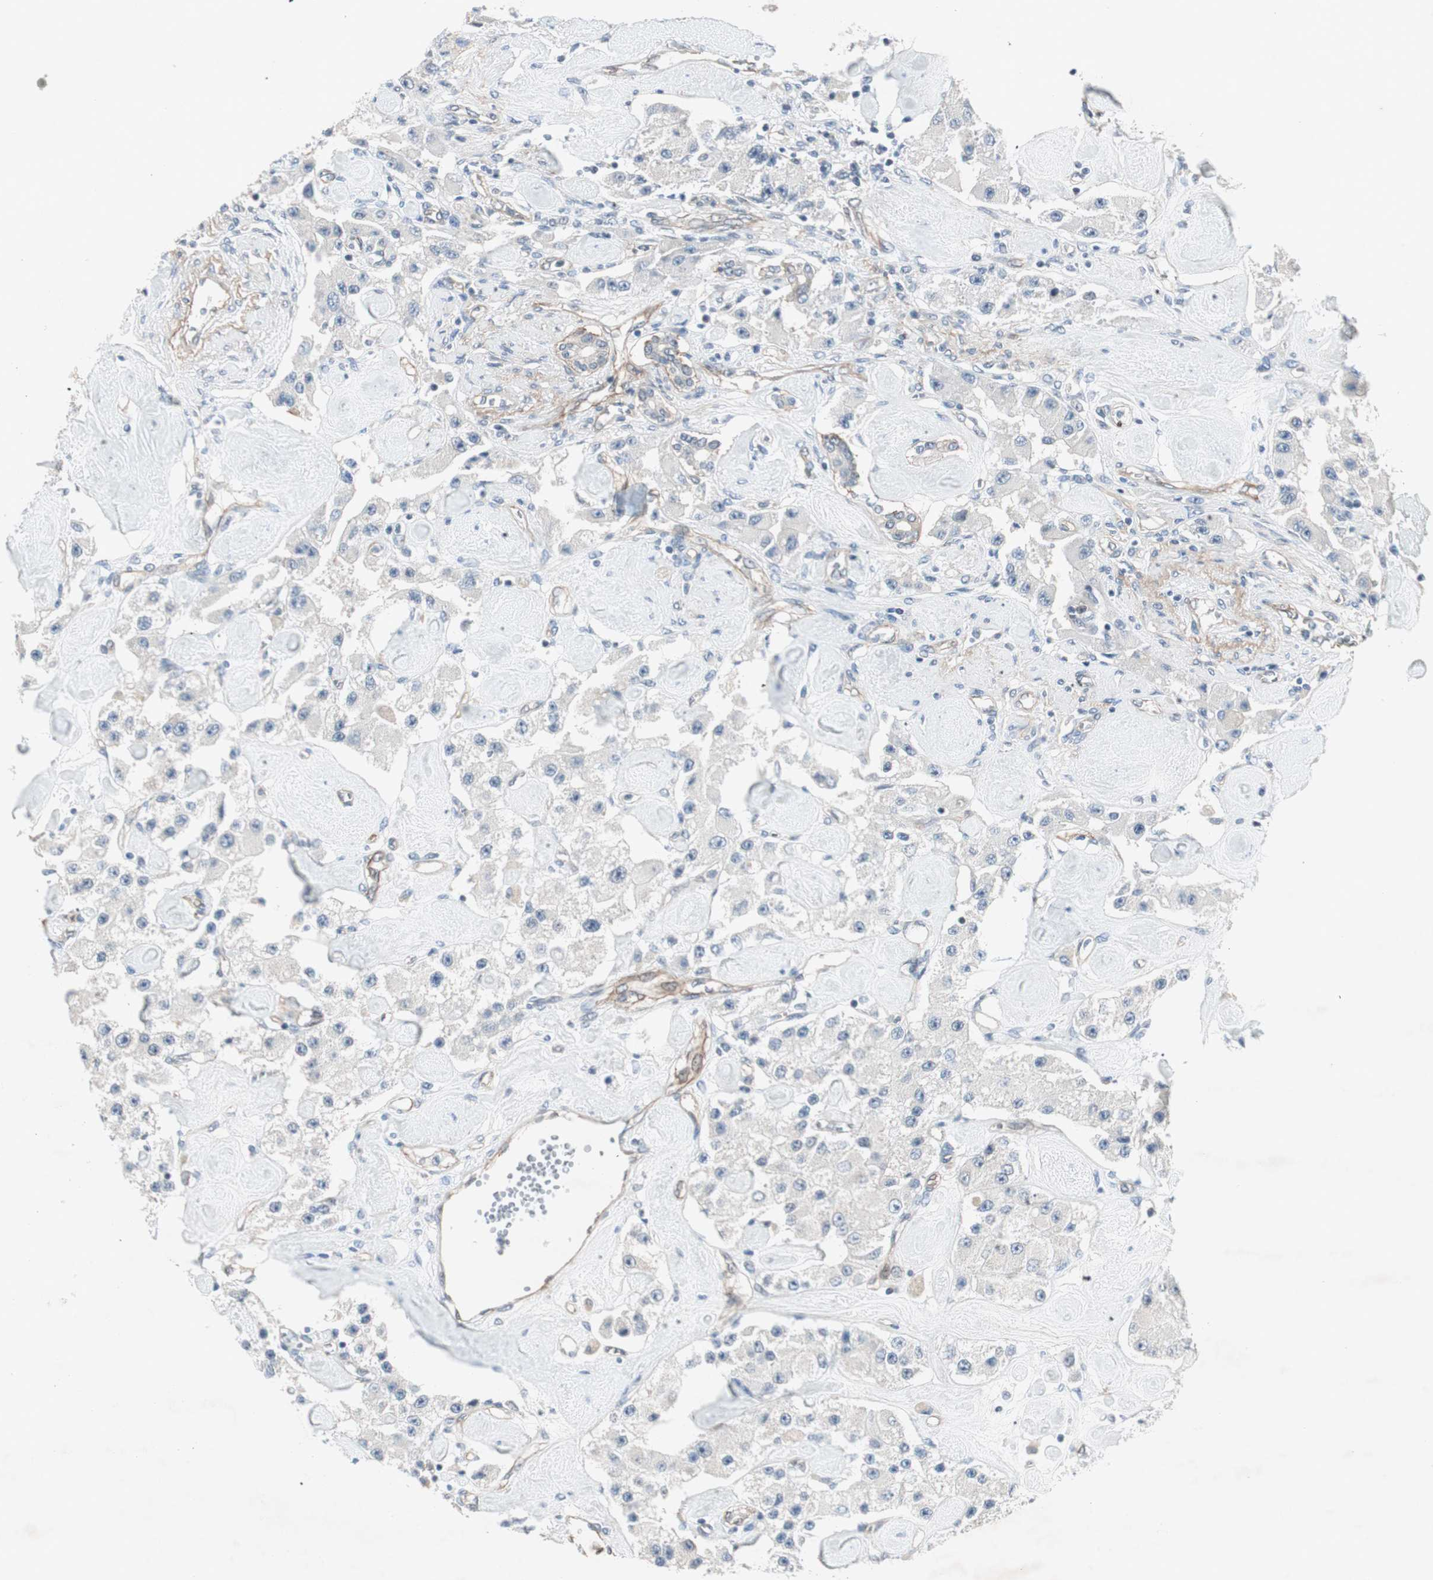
{"staining": {"intensity": "negative", "quantity": "none", "location": "none"}, "tissue": "carcinoid", "cell_type": "Tumor cells", "image_type": "cancer", "snomed": [{"axis": "morphology", "description": "Carcinoid, malignant, NOS"}, {"axis": "topography", "description": "Pancreas"}], "caption": "DAB immunohistochemical staining of human carcinoid shows no significant expression in tumor cells. (DAB IHC, high magnification).", "gene": "ITGB4", "patient": {"sex": "male", "age": 41}}